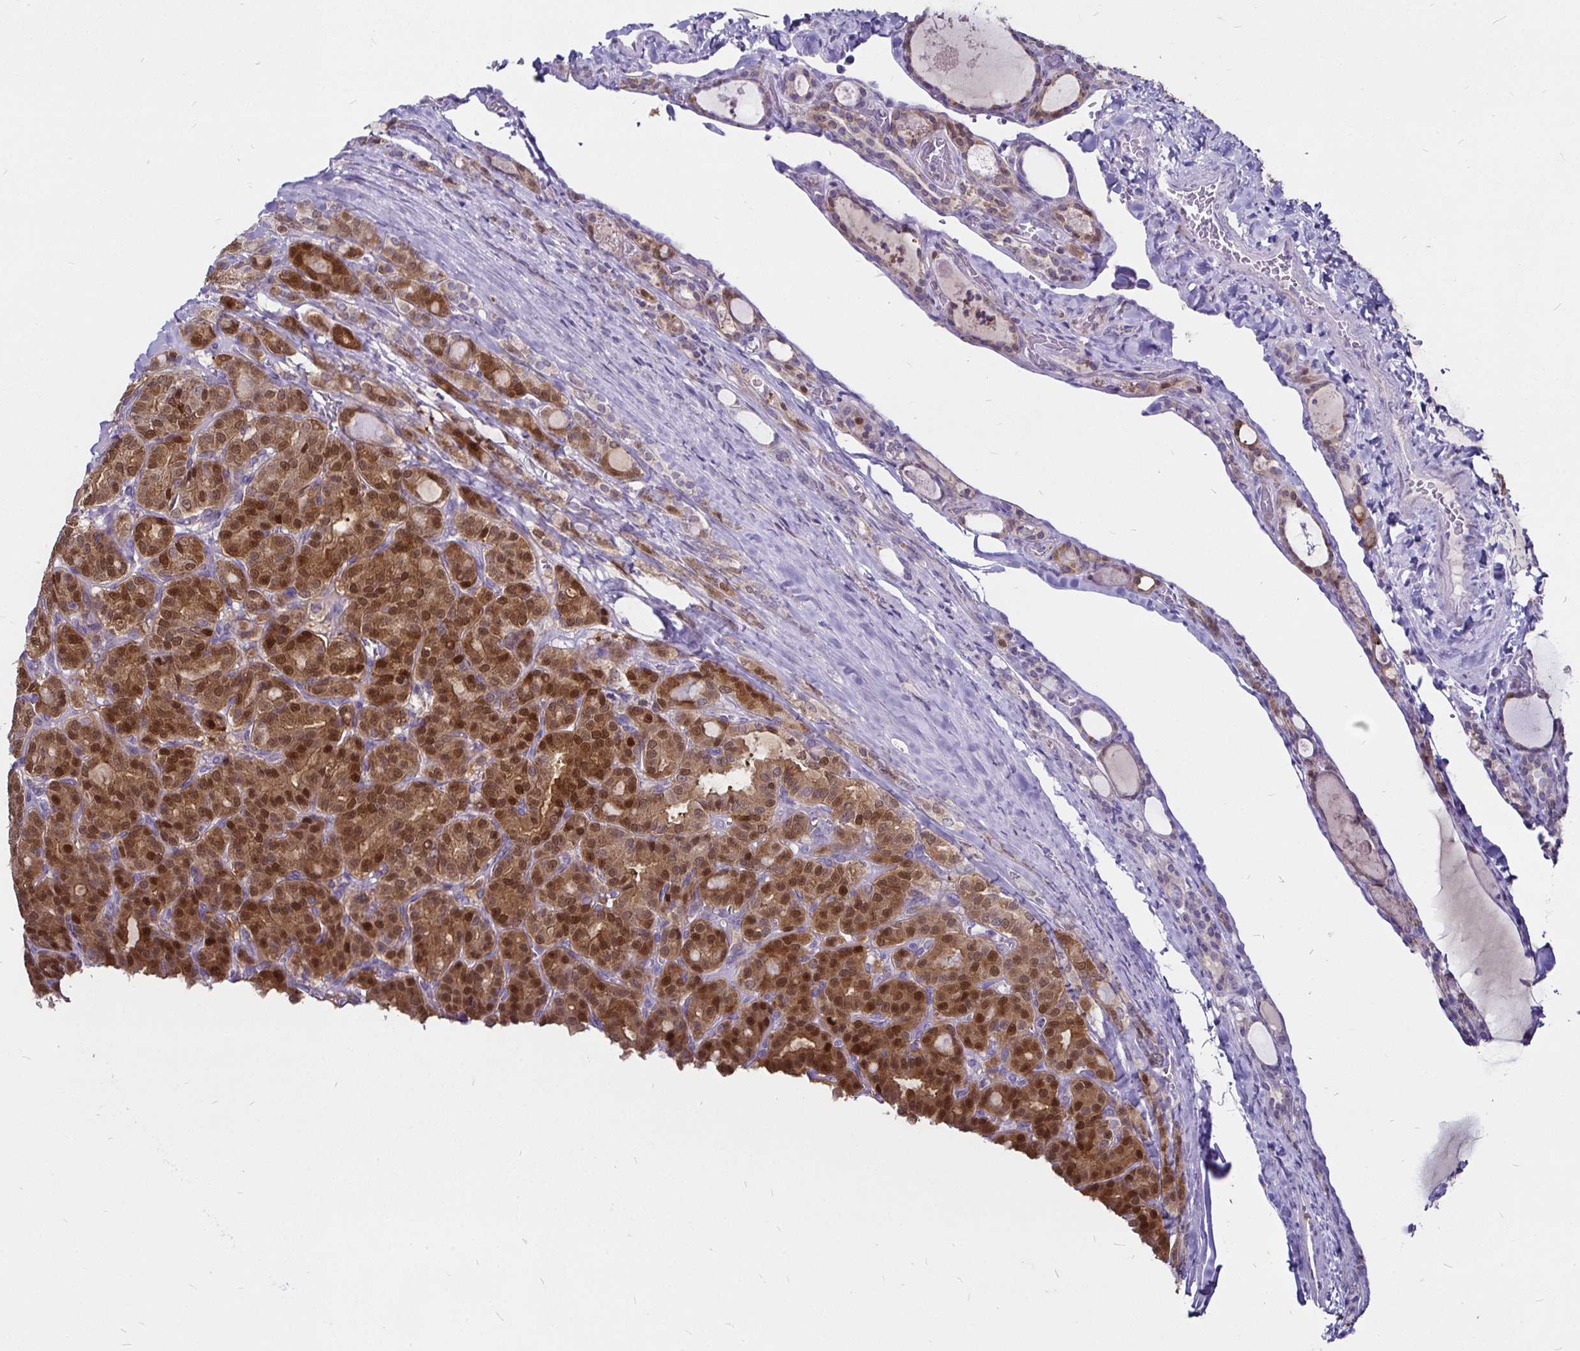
{"staining": {"intensity": "moderate", "quantity": ">75%", "location": "cytoplasmic/membranous,nuclear"}, "tissue": "thyroid cancer", "cell_type": "Tumor cells", "image_type": "cancer", "snomed": [{"axis": "morphology", "description": "Normal tissue, NOS"}, {"axis": "morphology", "description": "Follicular adenoma carcinoma, NOS"}, {"axis": "topography", "description": "Thyroid gland"}], "caption": "Brown immunohistochemical staining in thyroid cancer (follicular adenoma carcinoma) reveals moderate cytoplasmic/membranous and nuclear staining in approximately >75% of tumor cells. (DAB (3,3'-diaminobenzidine) IHC with brightfield microscopy, high magnification).", "gene": "PGAM2", "patient": {"sex": "female", "age": 31}}